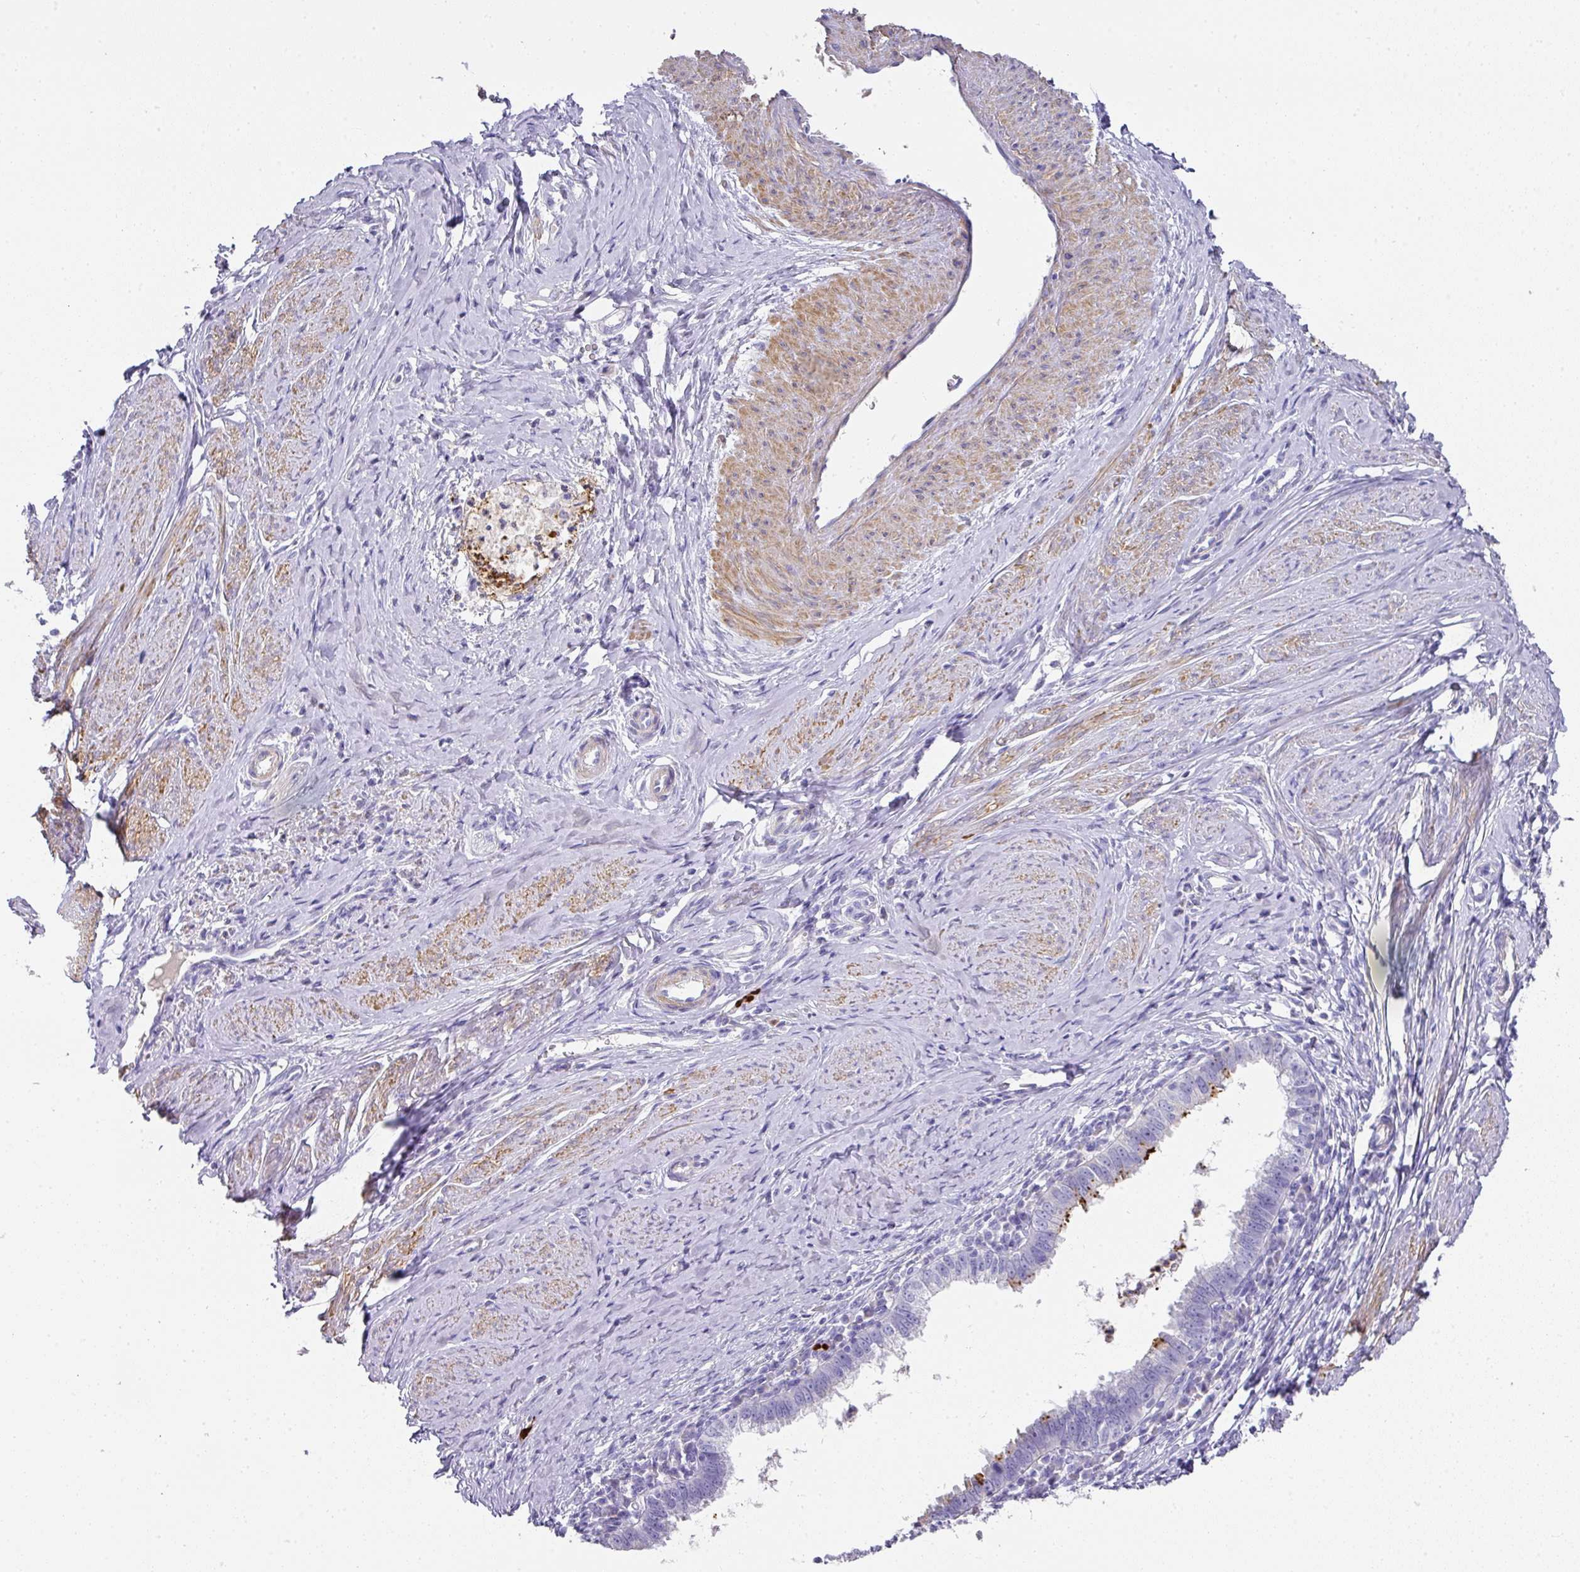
{"staining": {"intensity": "moderate", "quantity": "<25%", "location": "cytoplasmic/membranous"}, "tissue": "cervical cancer", "cell_type": "Tumor cells", "image_type": "cancer", "snomed": [{"axis": "morphology", "description": "Adenocarcinoma, NOS"}, {"axis": "topography", "description": "Cervix"}], "caption": "A low amount of moderate cytoplasmic/membranous expression is identified in about <25% of tumor cells in cervical cancer tissue.", "gene": "TARM1", "patient": {"sex": "female", "age": 36}}